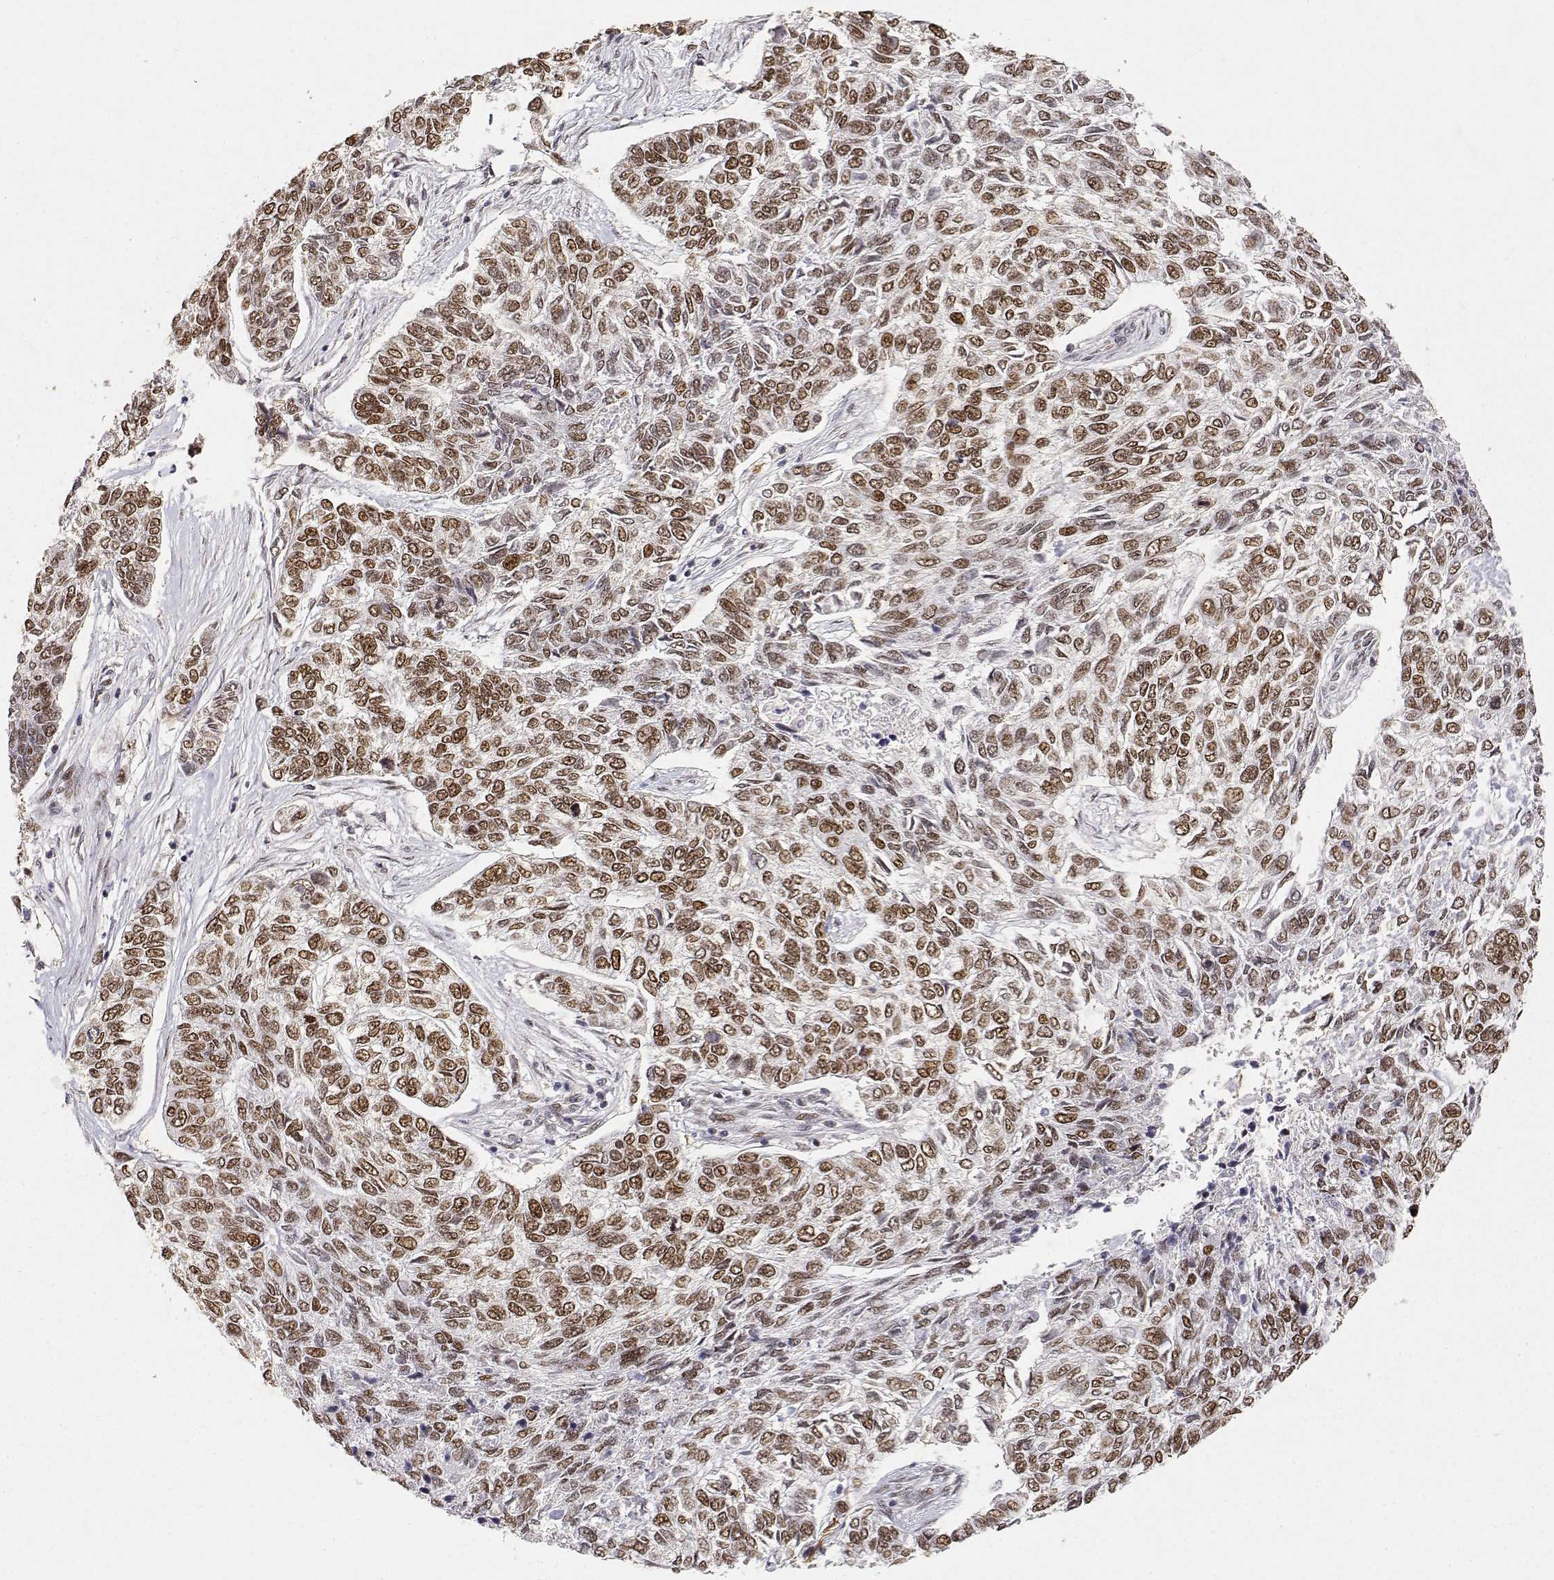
{"staining": {"intensity": "moderate", "quantity": ">75%", "location": "nuclear"}, "tissue": "skin cancer", "cell_type": "Tumor cells", "image_type": "cancer", "snomed": [{"axis": "morphology", "description": "Basal cell carcinoma"}, {"axis": "topography", "description": "Skin"}], "caption": "Skin basal cell carcinoma stained with immunohistochemistry demonstrates moderate nuclear expression in approximately >75% of tumor cells.", "gene": "RSF1", "patient": {"sex": "female", "age": 65}}